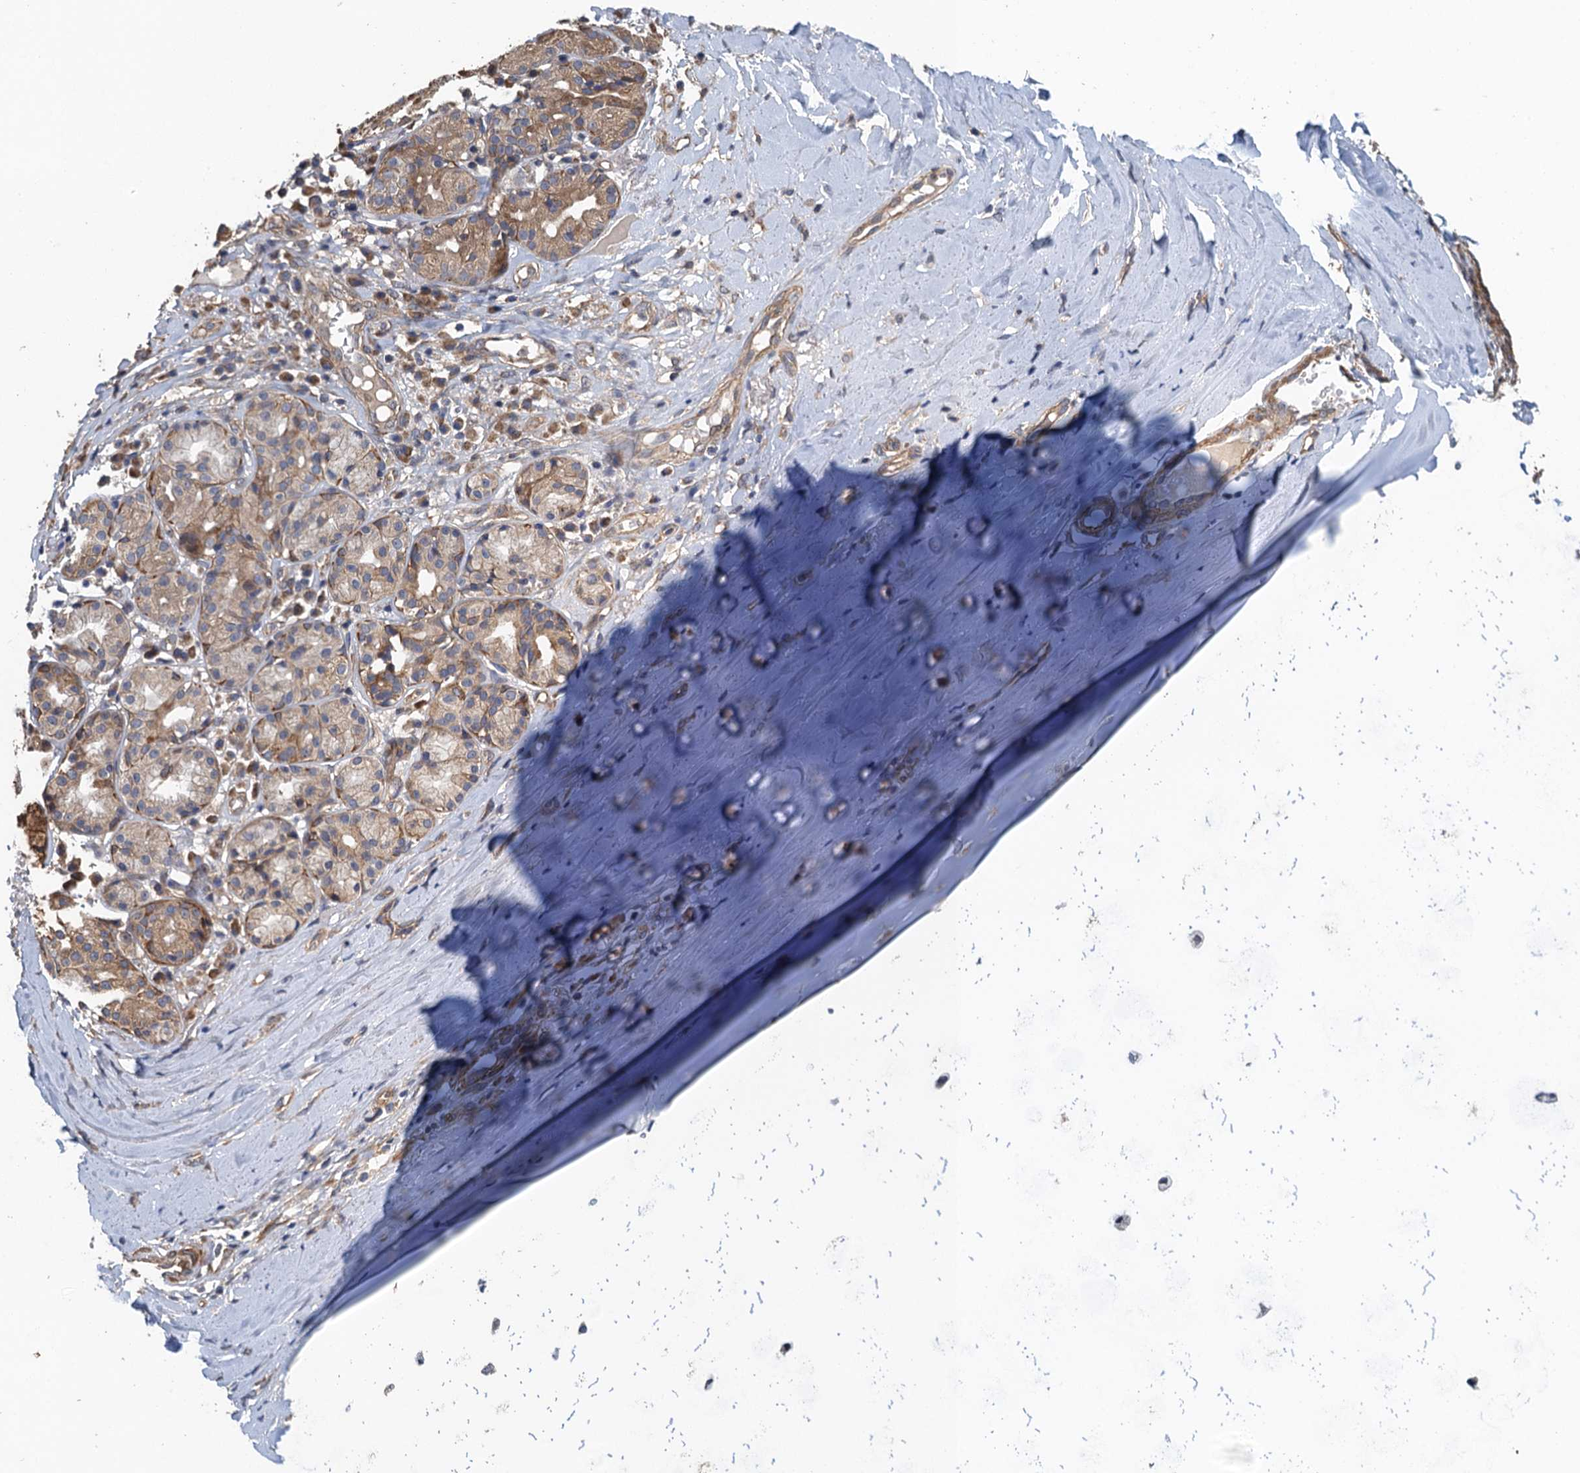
{"staining": {"intensity": "moderate", "quantity": "25%-75%", "location": "cytoplasmic/membranous"}, "tissue": "soft tissue", "cell_type": "Chondrocytes", "image_type": "normal", "snomed": [{"axis": "morphology", "description": "Normal tissue, NOS"}, {"axis": "morphology", "description": "Basal cell carcinoma"}, {"axis": "topography", "description": "Cartilage tissue"}, {"axis": "topography", "description": "Nasopharynx"}, {"axis": "topography", "description": "Oral tissue"}], "caption": "The histopathology image shows immunohistochemical staining of benign soft tissue. There is moderate cytoplasmic/membranous expression is appreciated in about 25%-75% of chondrocytes.", "gene": "MEAK7", "patient": {"sex": "female", "age": 77}}